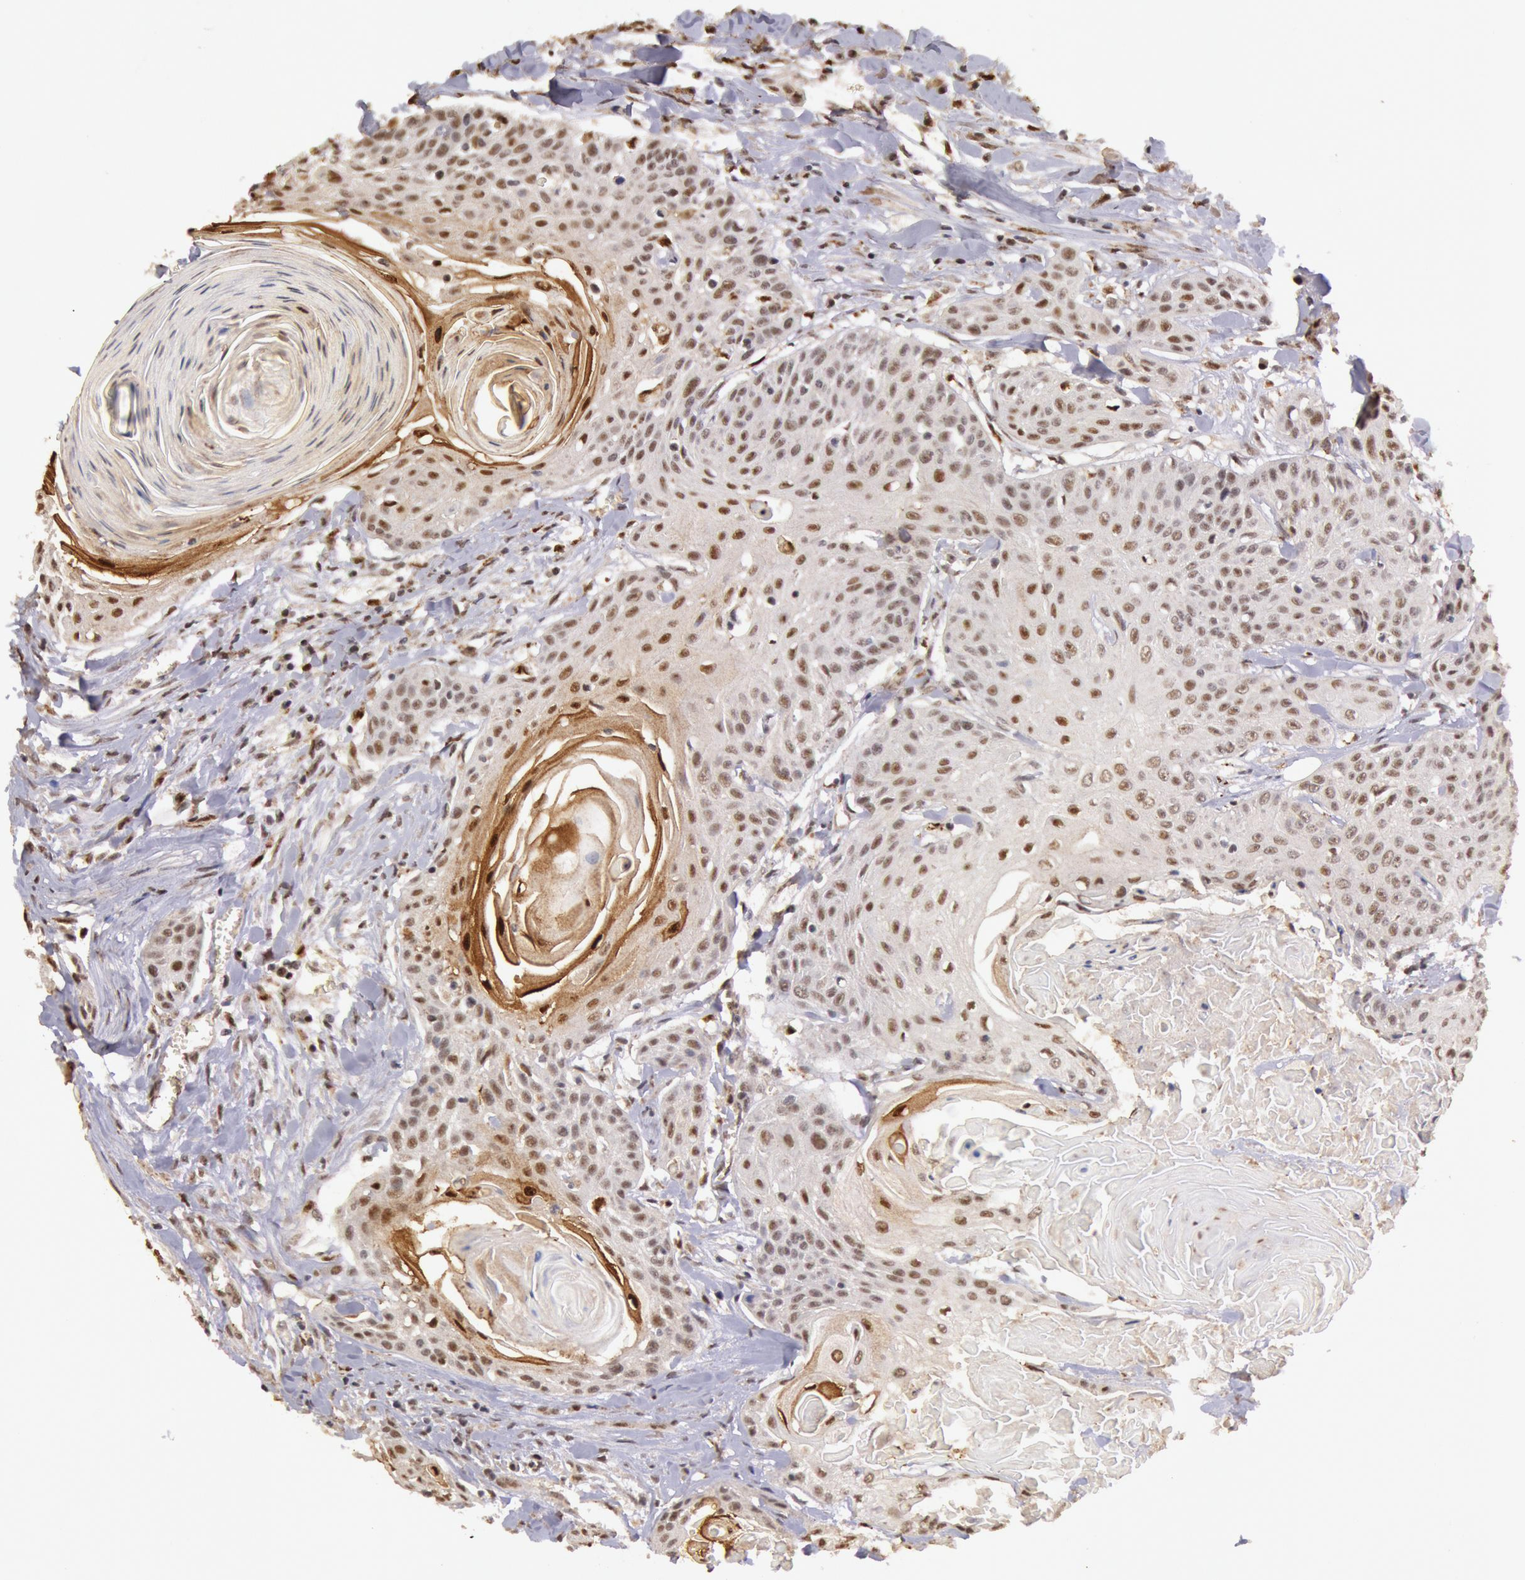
{"staining": {"intensity": "weak", "quantity": "25%-75%", "location": "nuclear"}, "tissue": "head and neck cancer", "cell_type": "Tumor cells", "image_type": "cancer", "snomed": [{"axis": "morphology", "description": "Squamous cell carcinoma, NOS"}, {"axis": "morphology", "description": "Squamous cell carcinoma, metastatic, NOS"}, {"axis": "topography", "description": "Lymph node"}, {"axis": "topography", "description": "Salivary gland"}, {"axis": "topography", "description": "Head-Neck"}], "caption": "A high-resolution image shows immunohistochemistry (IHC) staining of head and neck cancer, which exhibits weak nuclear positivity in approximately 25%-75% of tumor cells.", "gene": "LIG4", "patient": {"sex": "female", "age": 74}}